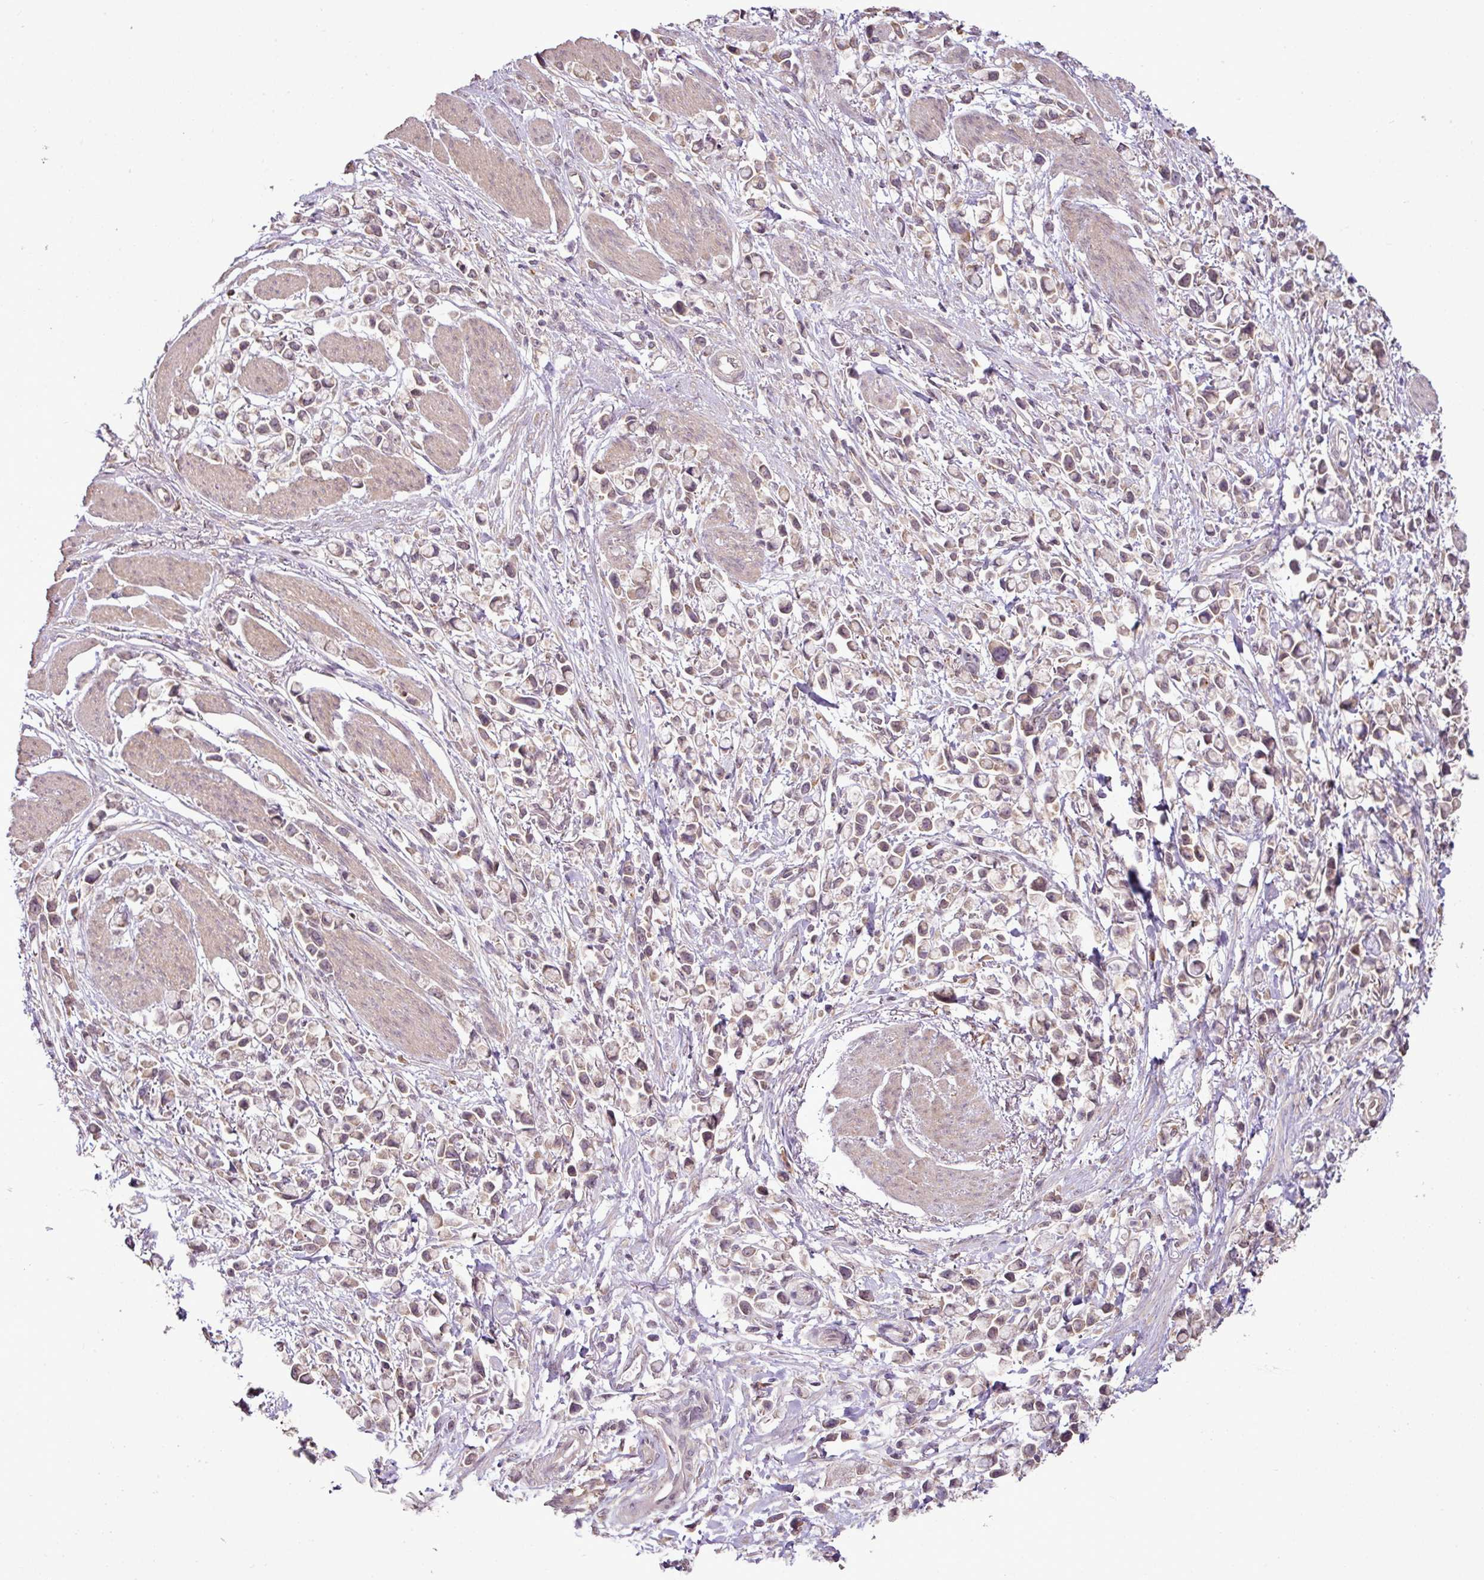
{"staining": {"intensity": "weak", "quantity": "25%-75%", "location": "cytoplasmic/membranous,nuclear"}, "tissue": "stomach cancer", "cell_type": "Tumor cells", "image_type": "cancer", "snomed": [{"axis": "morphology", "description": "Adenocarcinoma, NOS"}, {"axis": "topography", "description": "Stomach"}], "caption": "High-power microscopy captured an immunohistochemistry histopathology image of stomach cancer, revealing weak cytoplasmic/membranous and nuclear positivity in approximately 25%-75% of tumor cells. (Brightfield microscopy of DAB IHC at high magnification).", "gene": "DNAAF4", "patient": {"sex": "female", "age": 81}}